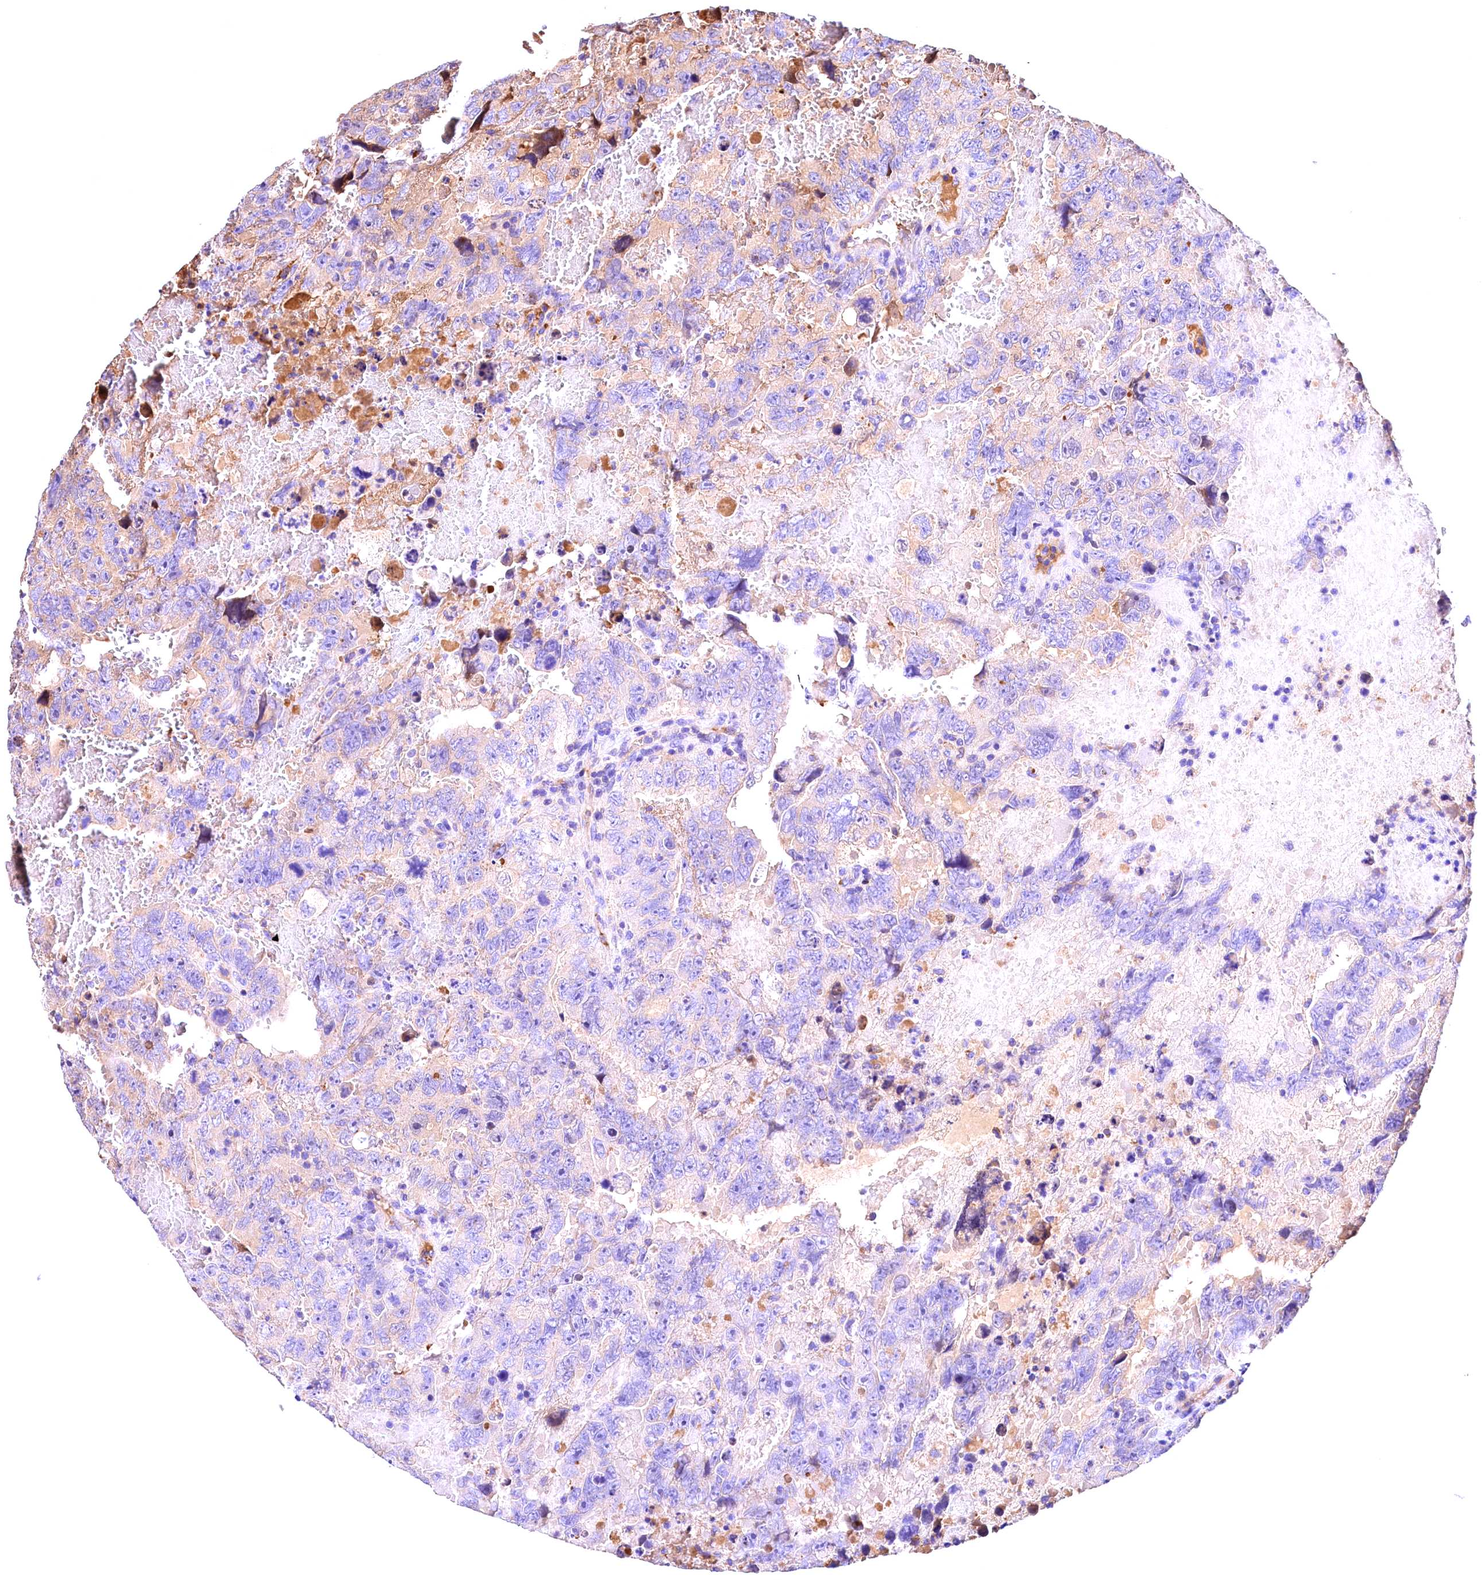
{"staining": {"intensity": "negative", "quantity": "none", "location": "none"}, "tissue": "testis cancer", "cell_type": "Tumor cells", "image_type": "cancer", "snomed": [{"axis": "morphology", "description": "Carcinoma, Embryonal, NOS"}, {"axis": "topography", "description": "Testis"}], "caption": "DAB (3,3'-diaminobenzidine) immunohistochemical staining of human testis embryonal carcinoma shows no significant staining in tumor cells.", "gene": "ARMC6", "patient": {"sex": "male", "age": 45}}